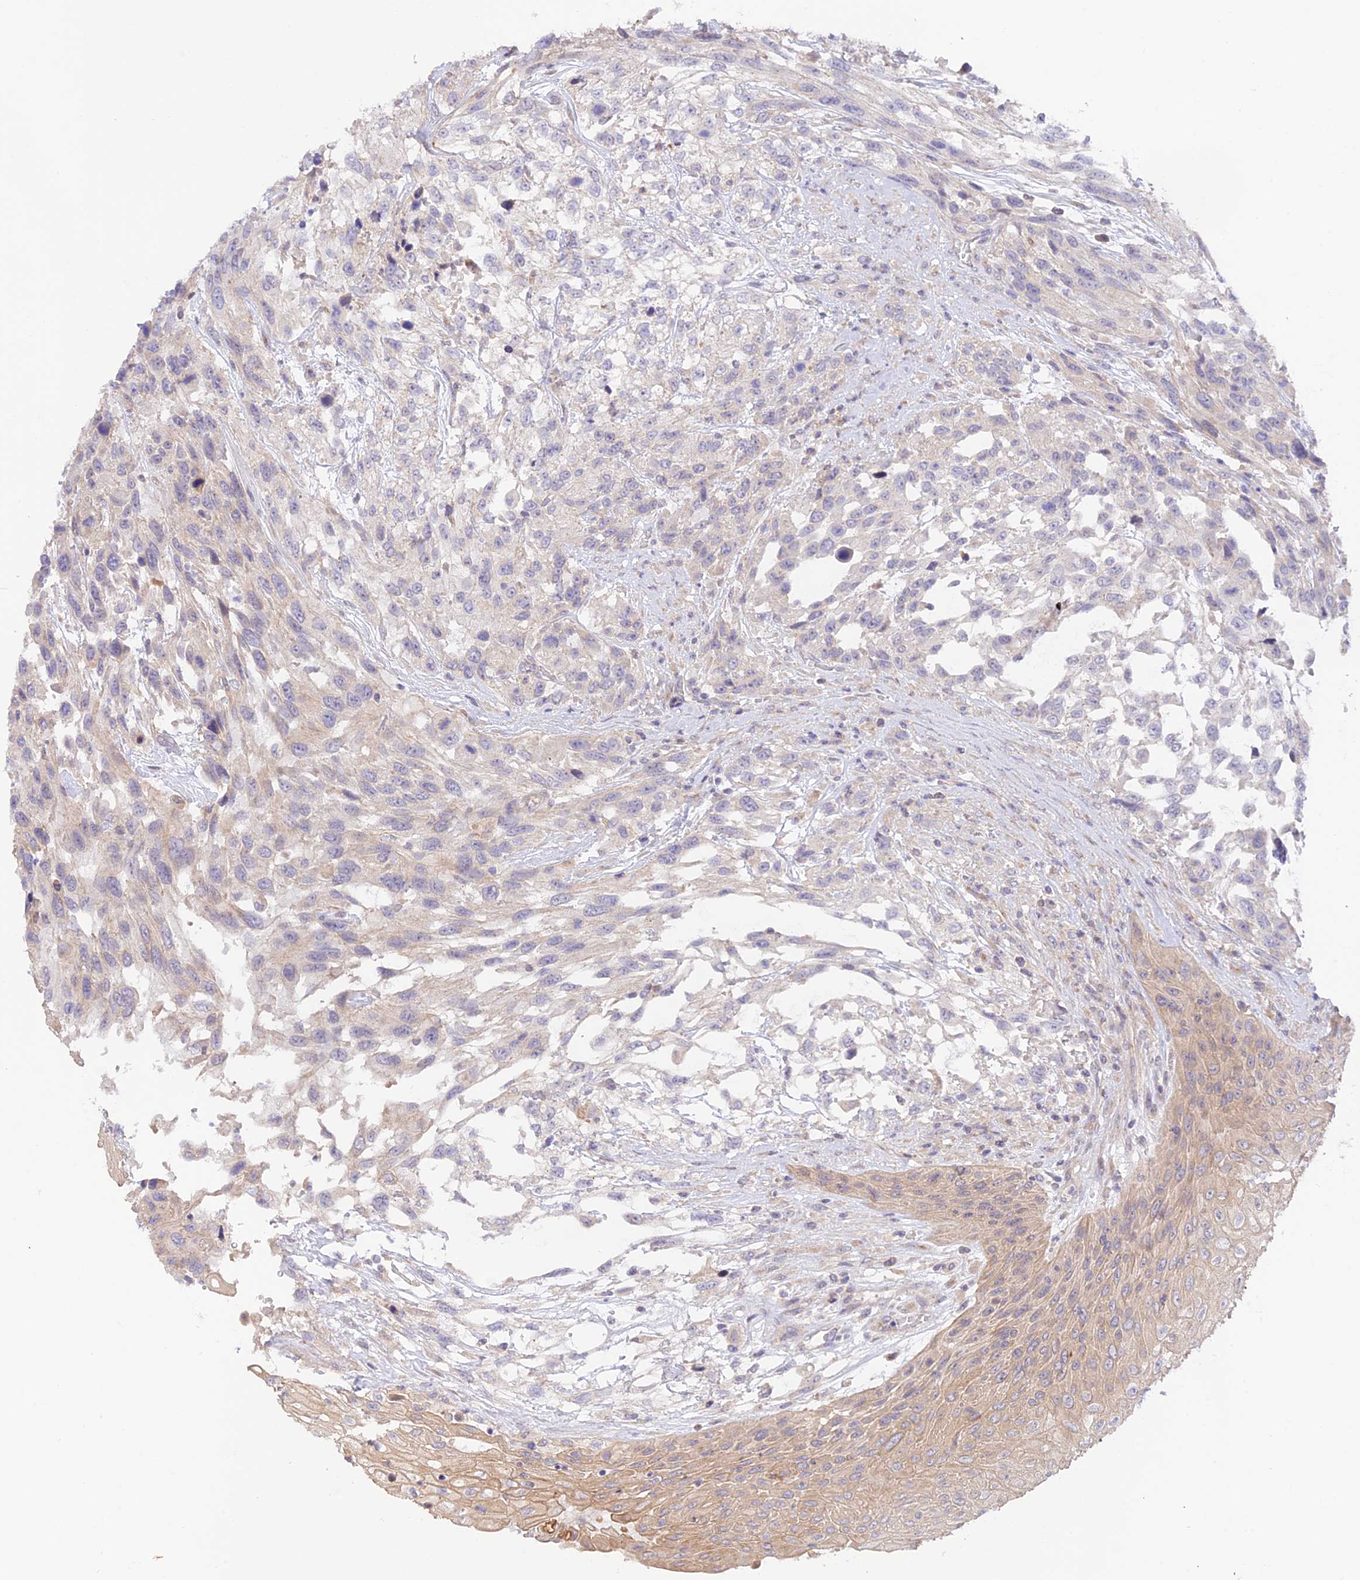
{"staining": {"intensity": "weak", "quantity": "<25%", "location": "cytoplasmic/membranous"}, "tissue": "urothelial cancer", "cell_type": "Tumor cells", "image_type": "cancer", "snomed": [{"axis": "morphology", "description": "Urothelial carcinoma, High grade"}, {"axis": "topography", "description": "Urinary bladder"}], "caption": "IHC micrograph of neoplastic tissue: human high-grade urothelial carcinoma stained with DAB (3,3'-diaminobenzidine) reveals no significant protein positivity in tumor cells.", "gene": "CAMSAP3", "patient": {"sex": "female", "age": 70}}